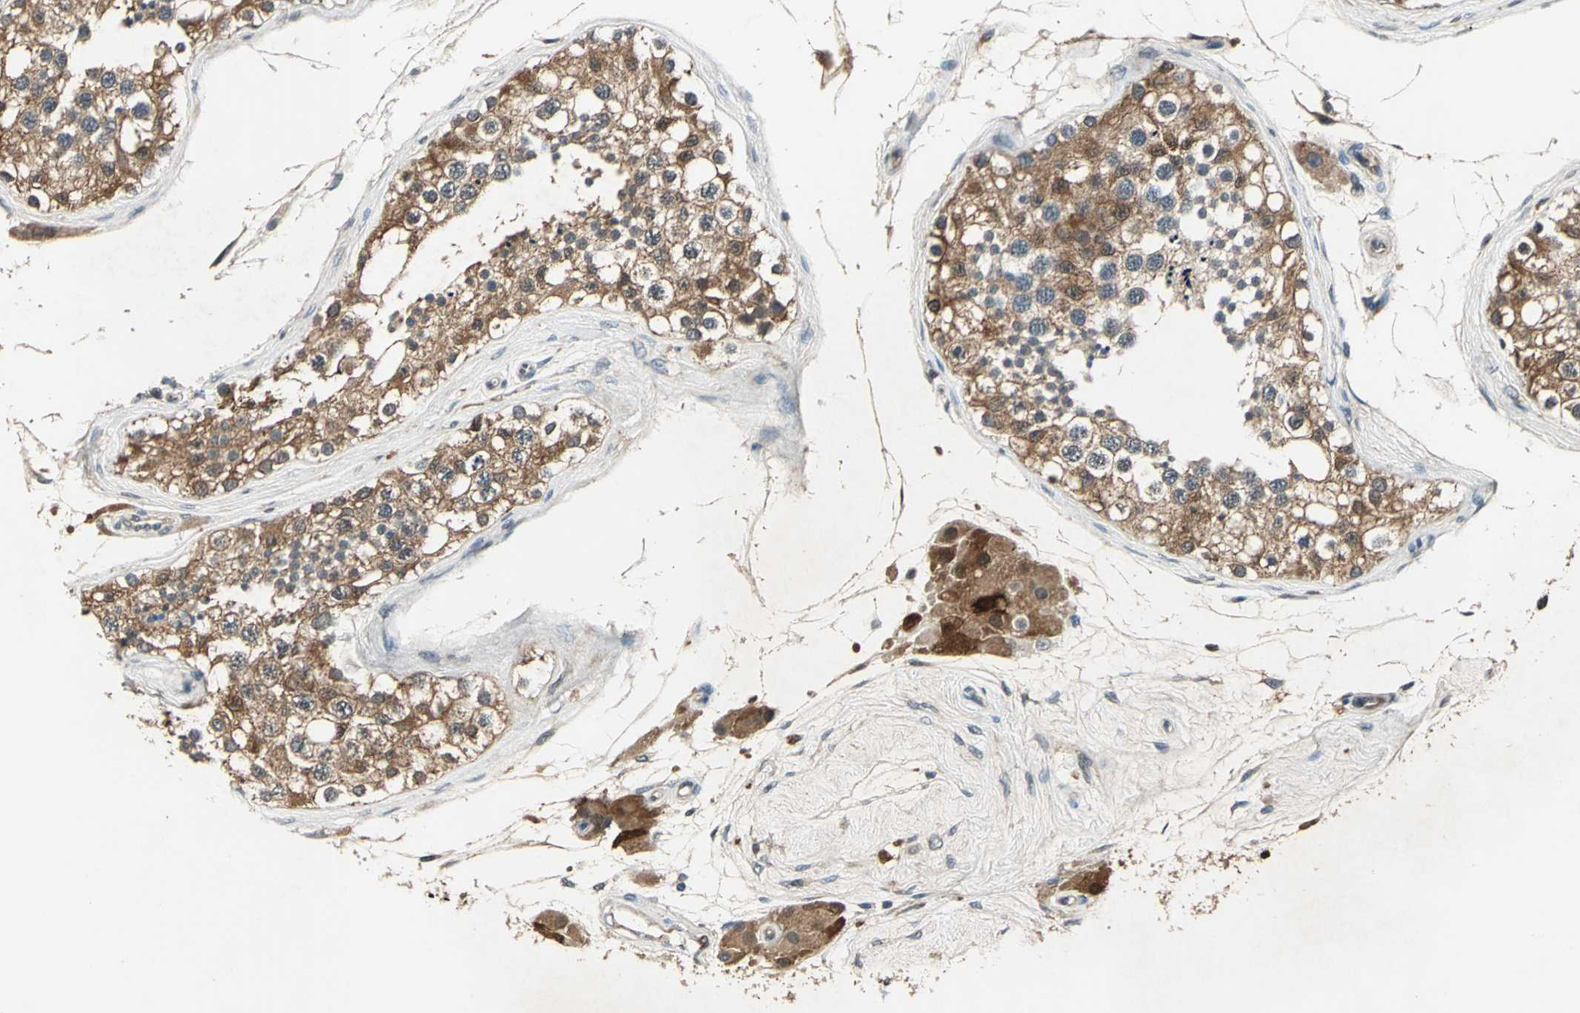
{"staining": {"intensity": "moderate", "quantity": ">75%", "location": "cytoplasmic/membranous,nuclear"}, "tissue": "testis", "cell_type": "Cells in seminiferous ducts", "image_type": "normal", "snomed": [{"axis": "morphology", "description": "Normal tissue, NOS"}, {"axis": "topography", "description": "Testis"}], "caption": "Immunohistochemistry micrograph of normal testis: testis stained using immunohistochemistry reveals medium levels of moderate protein expression localized specifically in the cytoplasmic/membranous,nuclear of cells in seminiferous ducts, appearing as a cytoplasmic/membranous,nuclear brown color.", "gene": "RRM2B", "patient": {"sex": "male", "age": 68}}